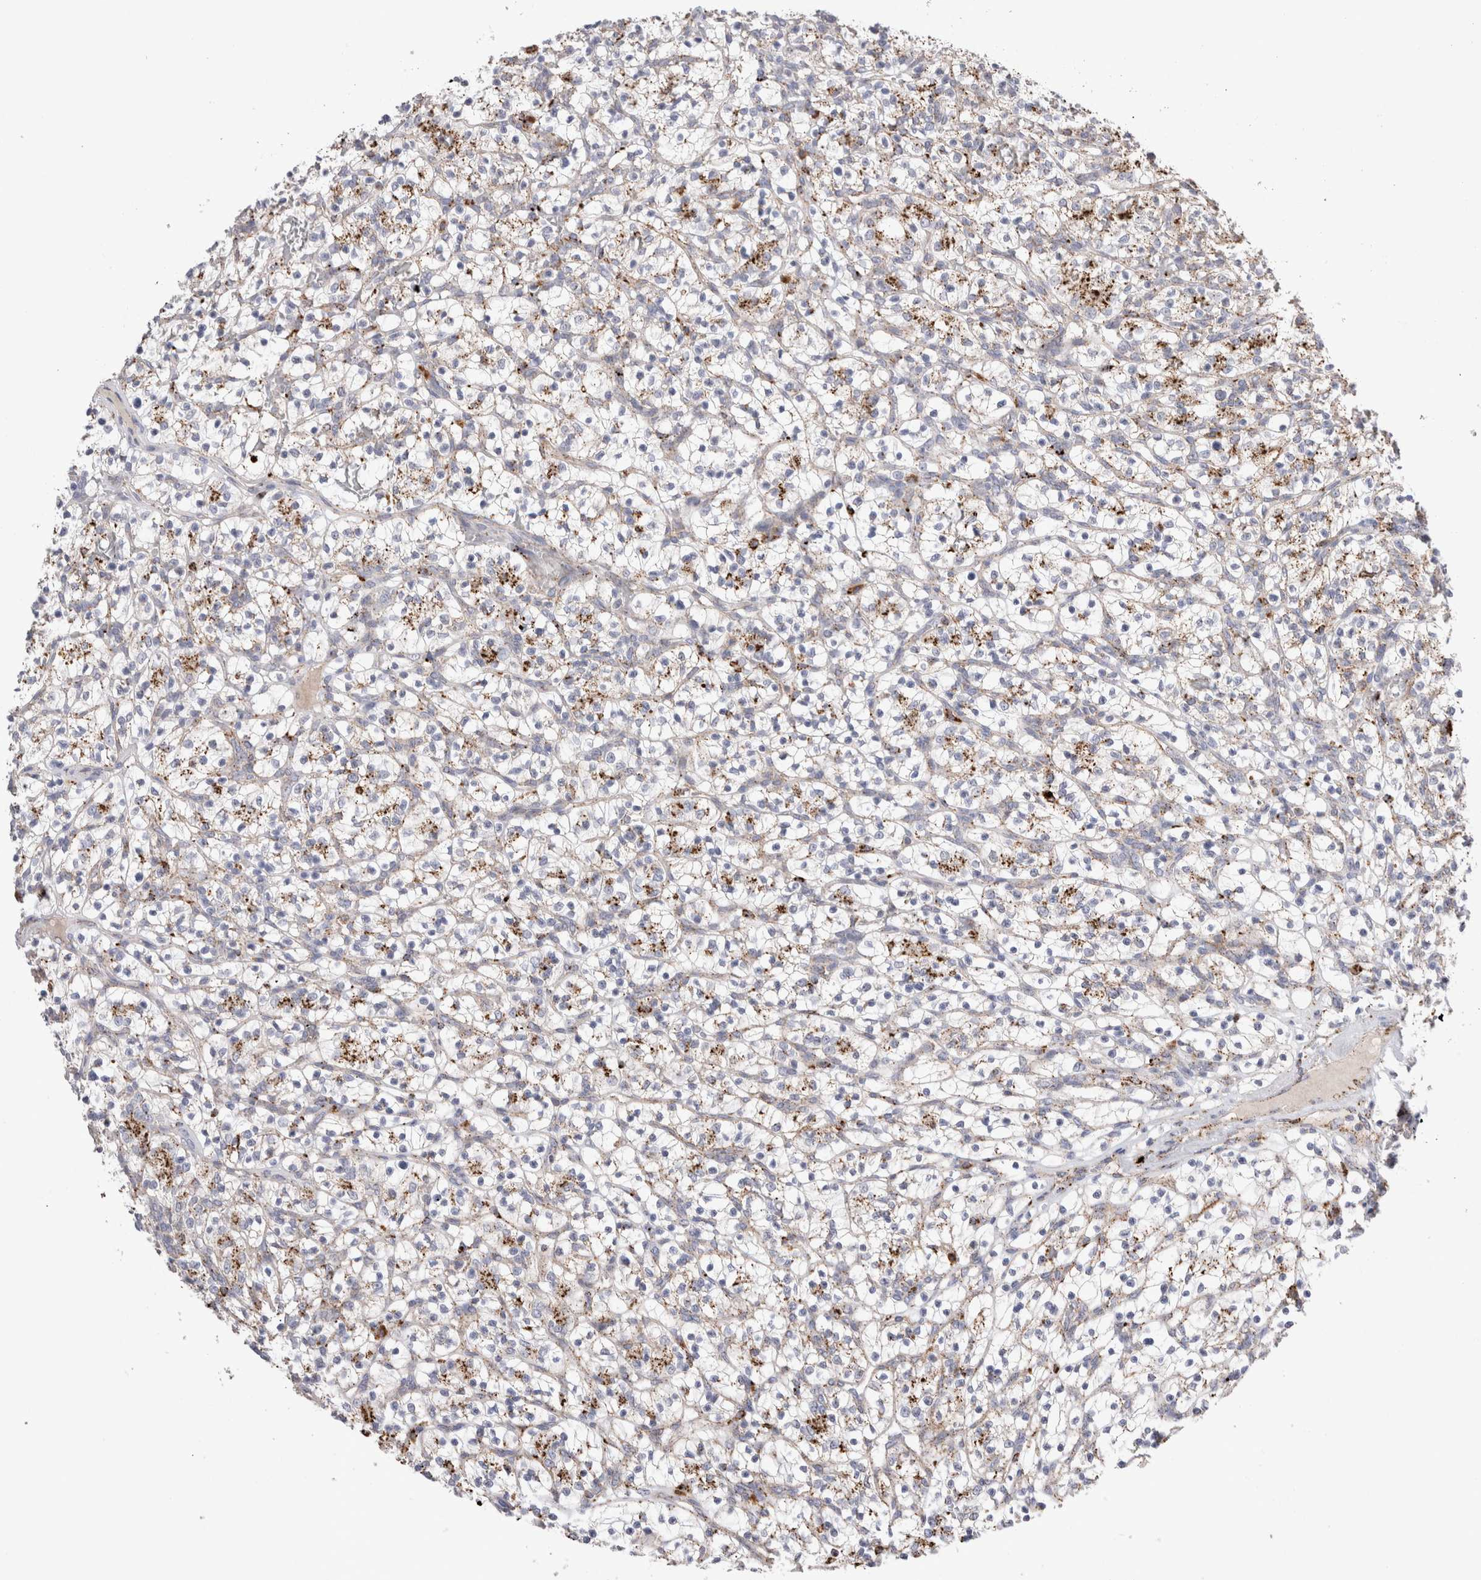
{"staining": {"intensity": "moderate", "quantity": "25%-75%", "location": "cytoplasmic/membranous"}, "tissue": "renal cancer", "cell_type": "Tumor cells", "image_type": "cancer", "snomed": [{"axis": "morphology", "description": "Adenocarcinoma, NOS"}, {"axis": "topography", "description": "Kidney"}], "caption": "Renal cancer stained with a protein marker shows moderate staining in tumor cells.", "gene": "CTSA", "patient": {"sex": "female", "age": 57}}